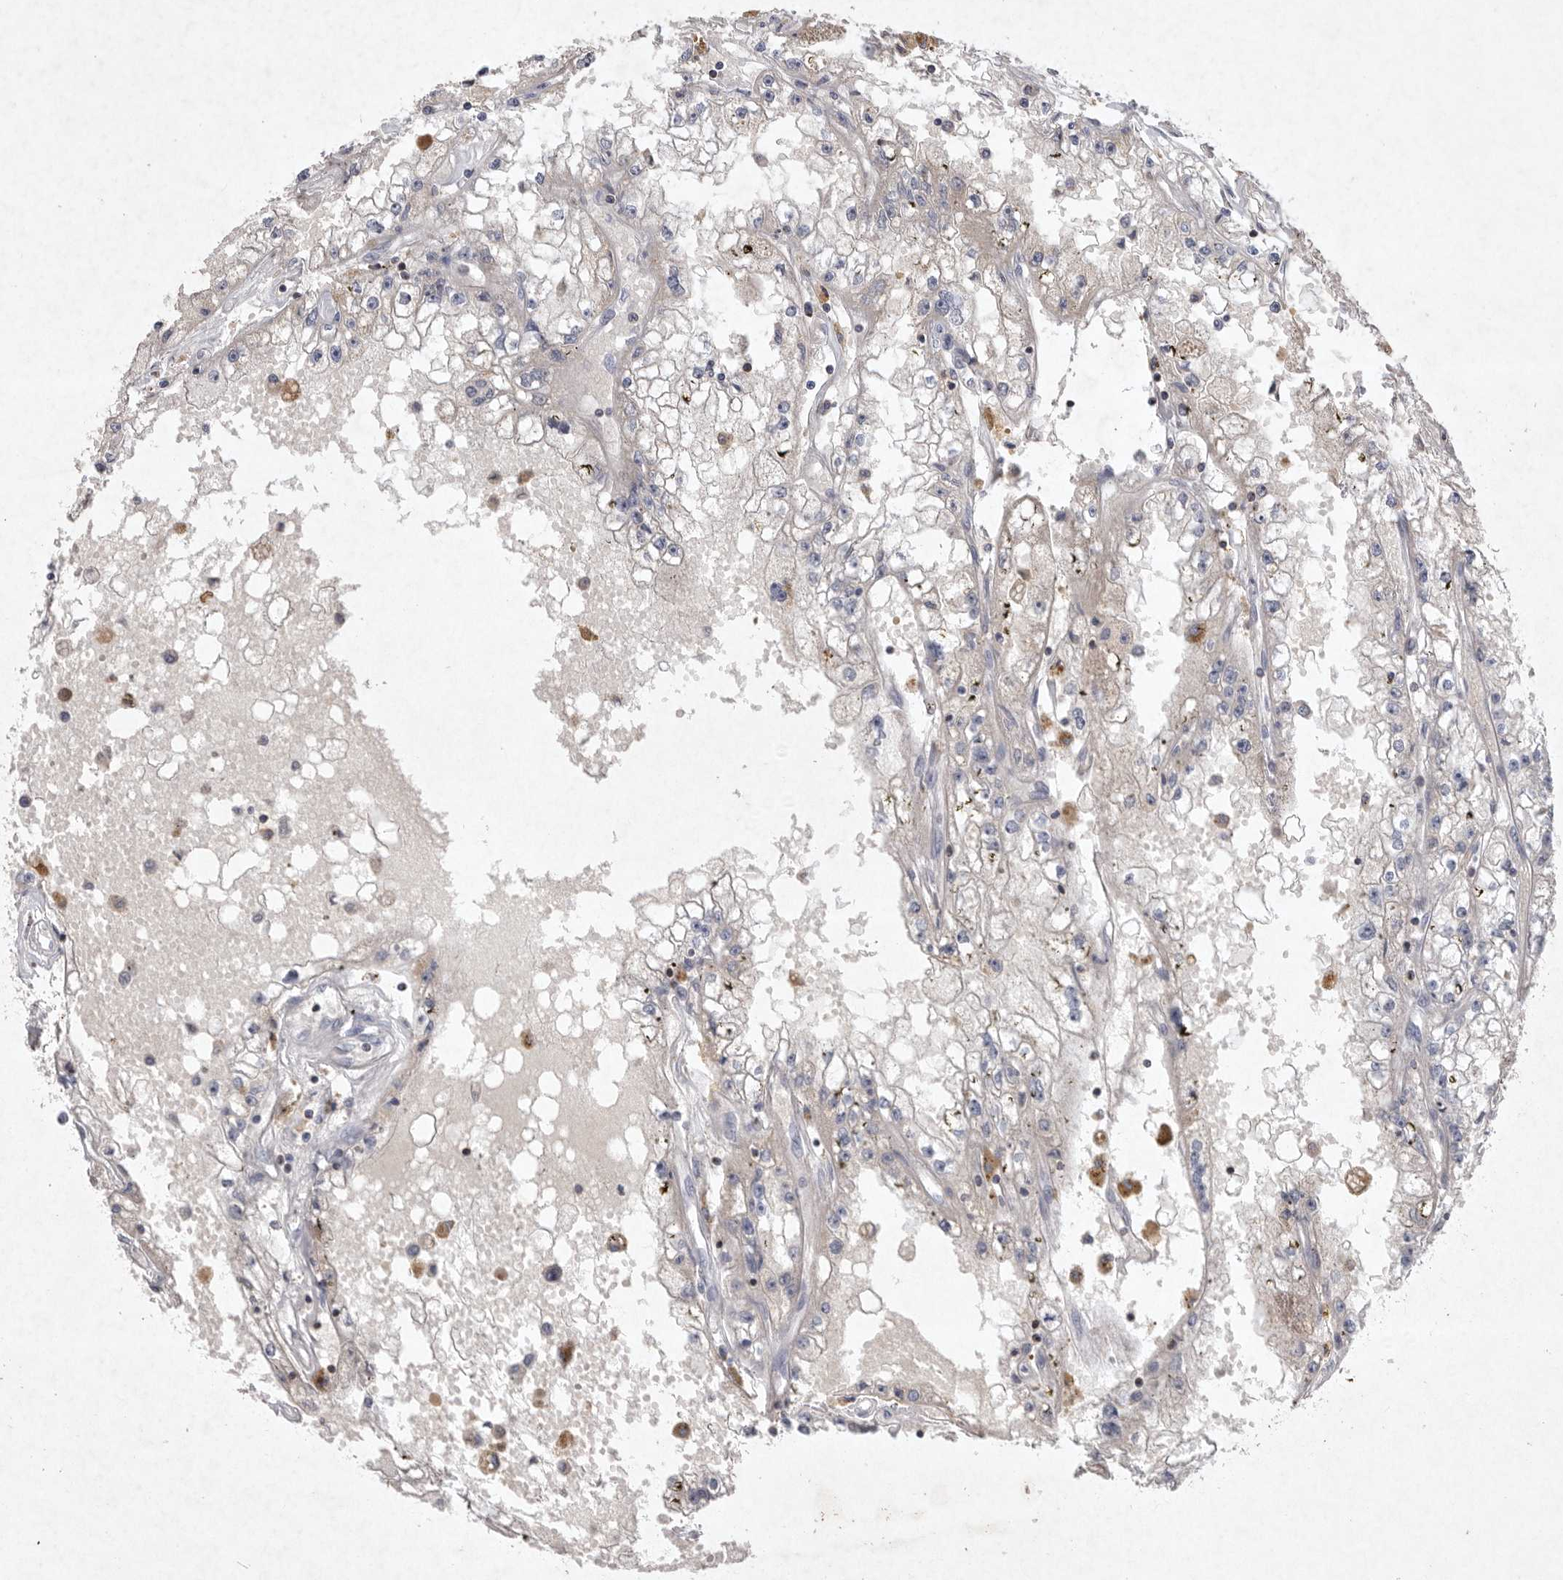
{"staining": {"intensity": "negative", "quantity": "none", "location": "none"}, "tissue": "renal cancer", "cell_type": "Tumor cells", "image_type": "cancer", "snomed": [{"axis": "morphology", "description": "Adenocarcinoma, NOS"}, {"axis": "topography", "description": "Kidney"}], "caption": "DAB immunohistochemical staining of renal cancer exhibits no significant expression in tumor cells.", "gene": "TNFSF14", "patient": {"sex": "male", "age": 56}}